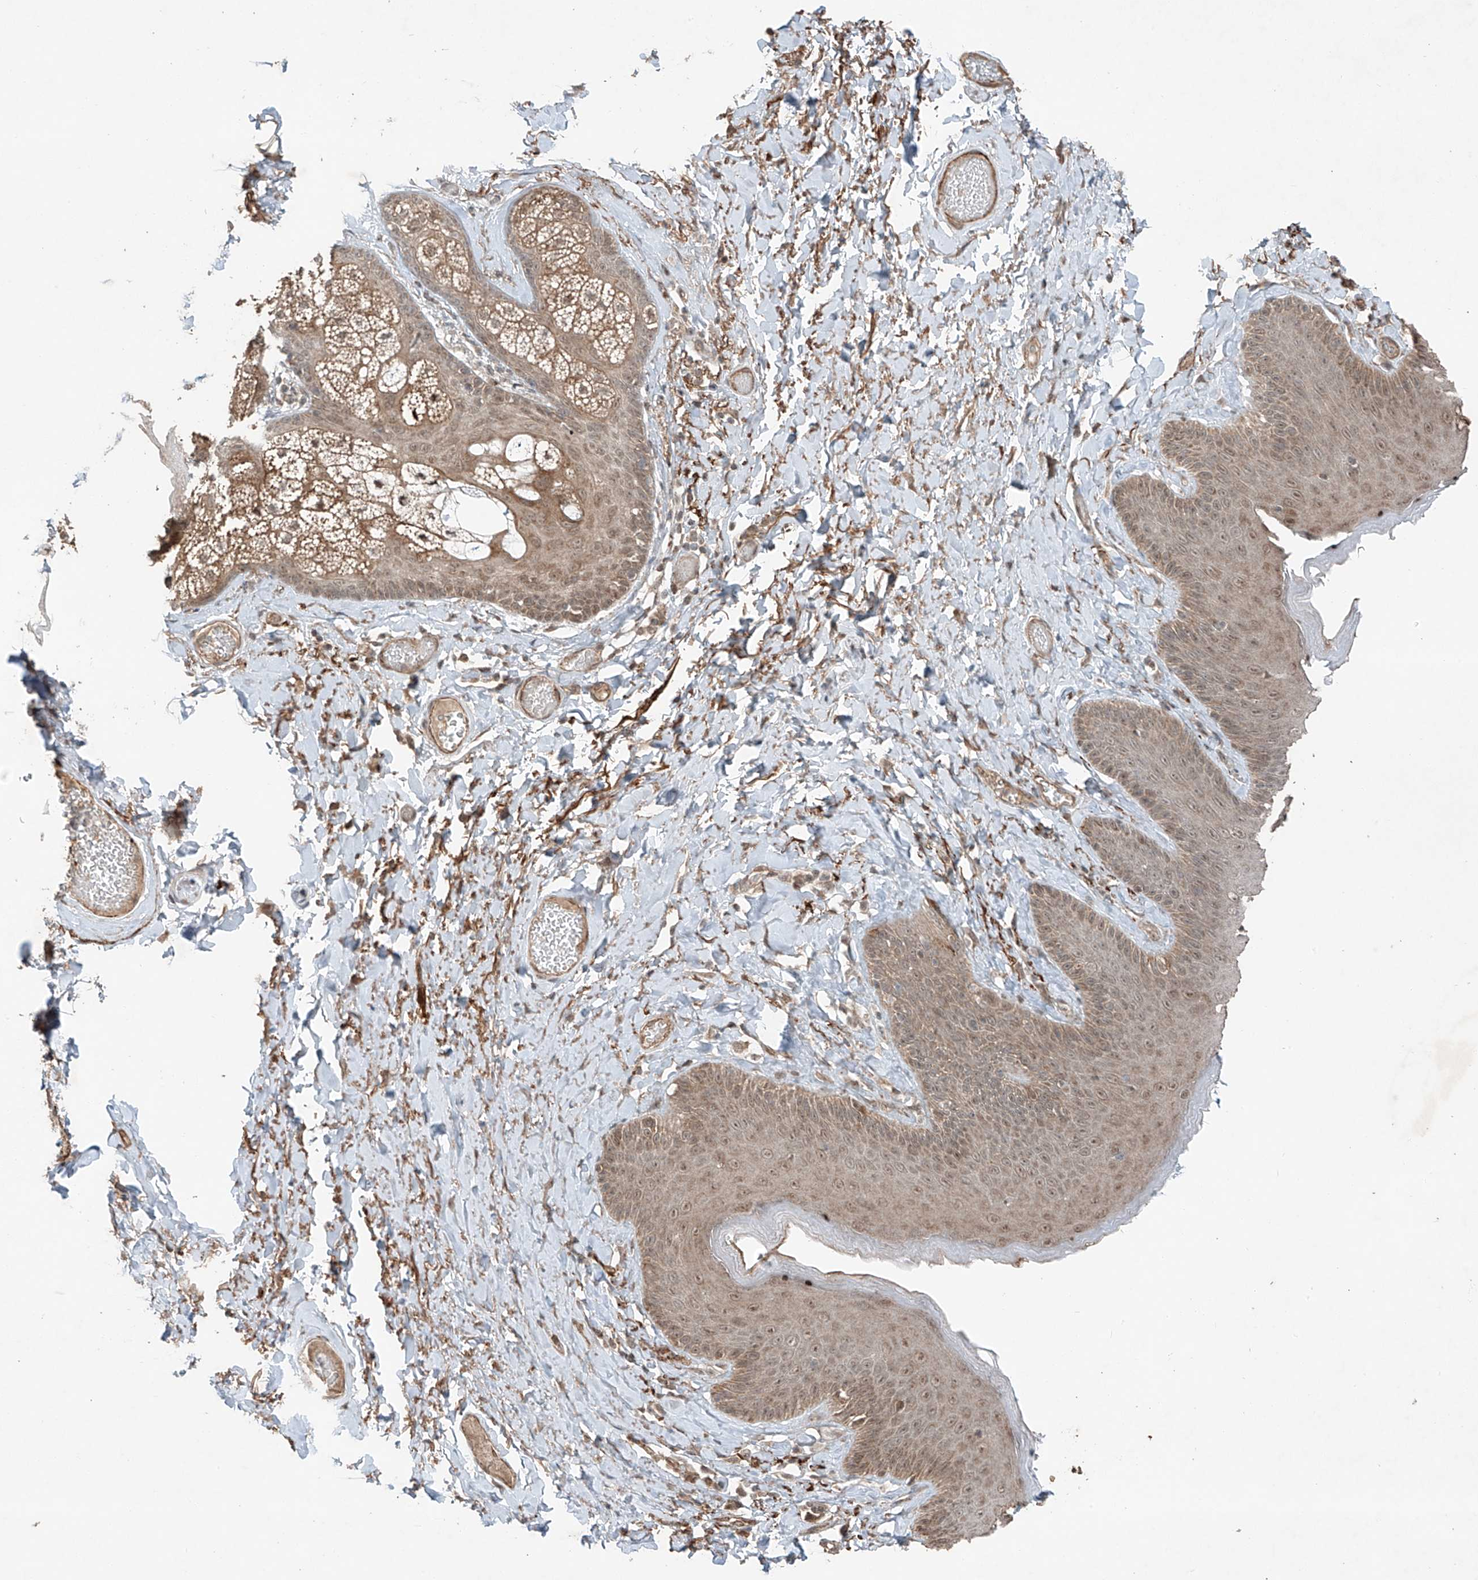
{"staining": {"intensity": "moderate", "quantity": ">75%", "location": "cytoplasmic/membranous,nuclear"}, "tissue": "skin", "cell_type": "Epidermal cells", "image_type": "normal", "snomed": [{"axis": "morphology", "description": "Normal tissue, NOS"}, {"axis": "topography", "description": "Anal"}], "caption": "Epidermal cells demonstrate medium levels of moderate cytoplasmic/membranous,nuclear staining in about >75% of cells in benign human skin. The protein is stained brown, and the nuclei are stained in blue (DAB IHC with brightfield microscopy, high magnification).", "gene": "ZNF620", "patient": {"sex": "male", "age": 69}}